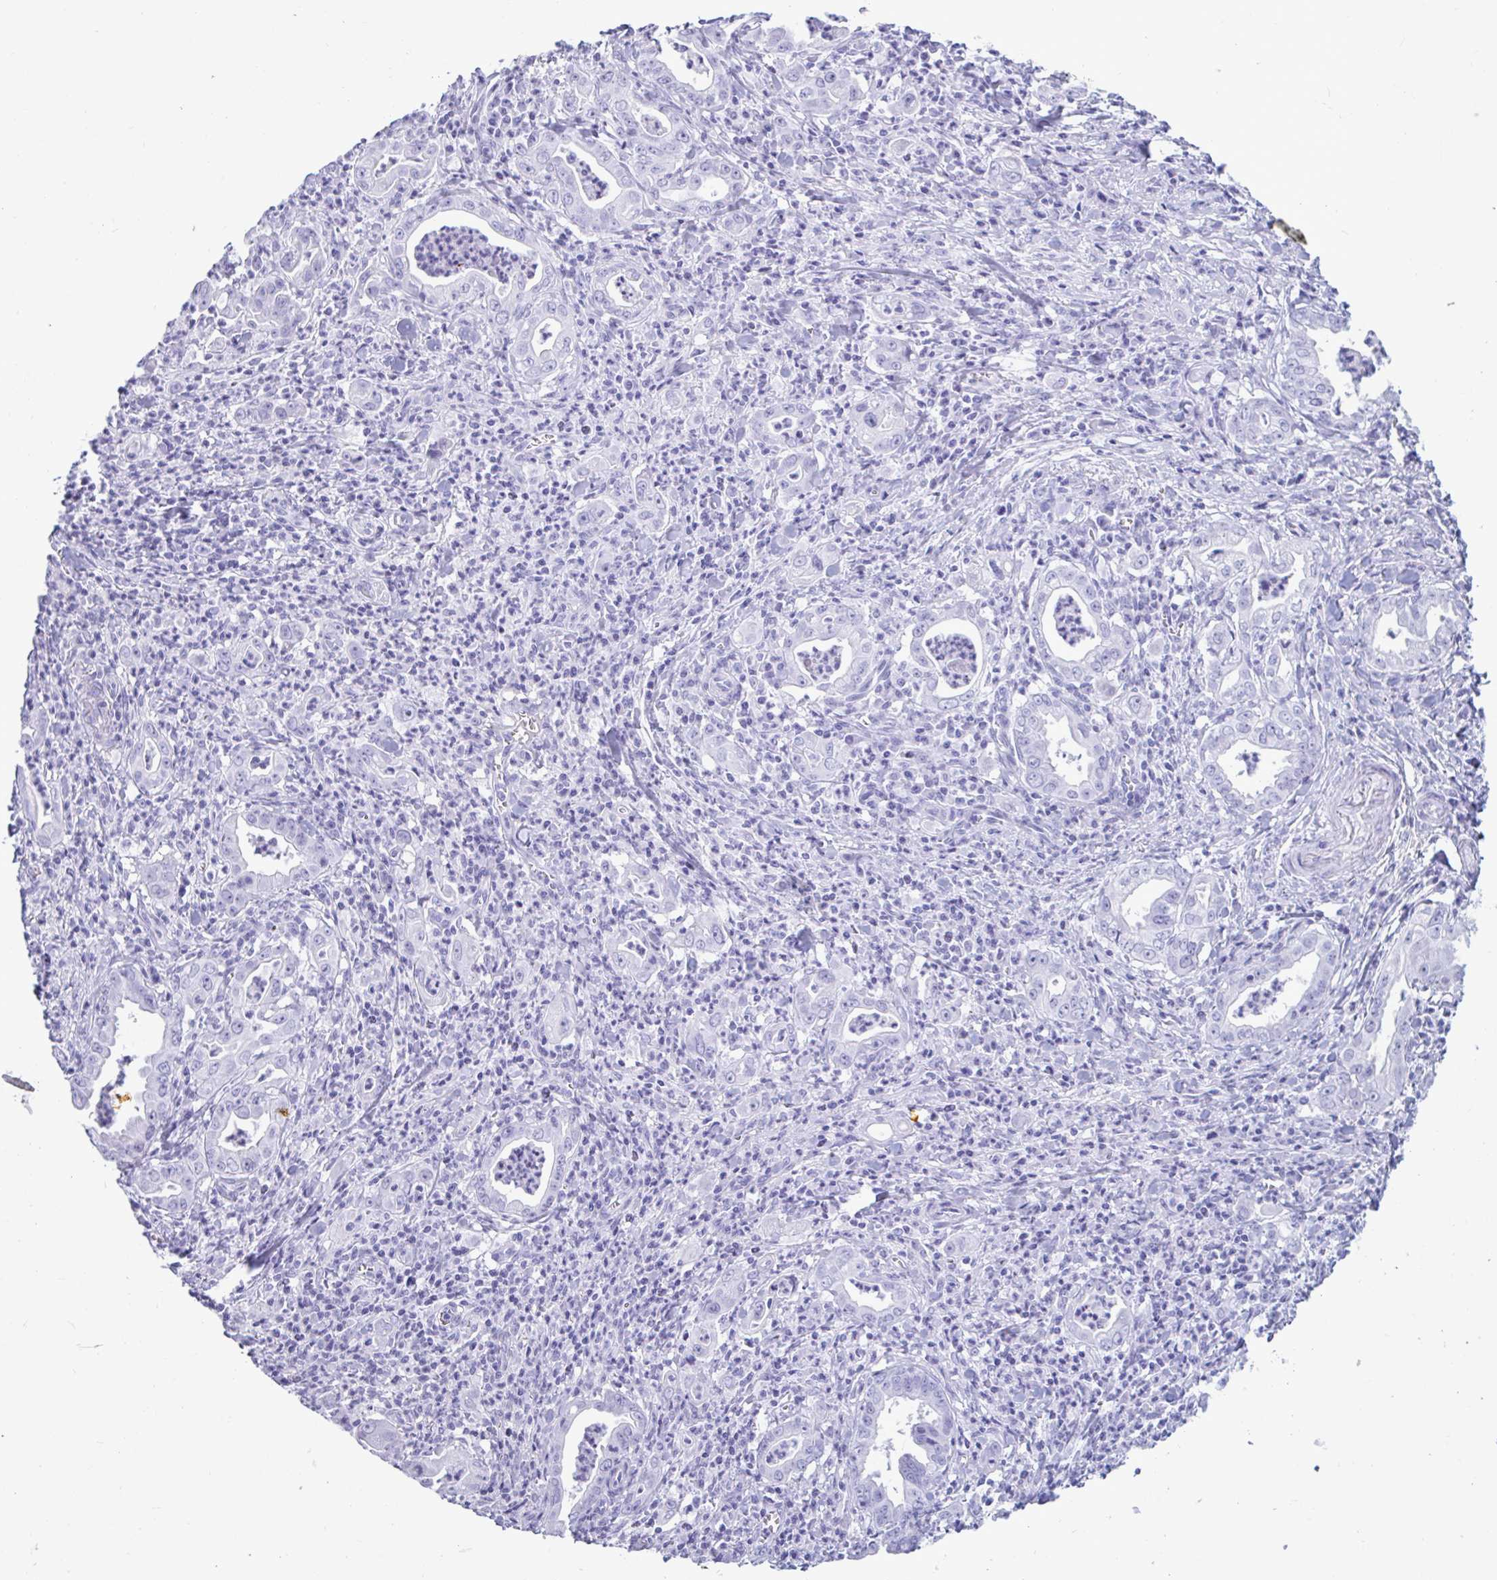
{"staining": {"intensity": "negative", "quantity": "none", "location": "none"}, "tissue": "stomach cancer", "cell_type": "Tumor cells", "image_type": "cancer", "snomed": [{"axis": "morphology", "description": "Adenocarcinoma, NOS"}, {"axis": "topography", "description": "Stomach, upper"}], "caption": "Immunohistochemistry (IHC) image of neoplastic tissue: human stomach cancer (adenocarcinoma) stained with DAB (3,3'-diaminobenzidine) demonstrates no significant protein positivity in tumor cells.", "gene": "MRGPRG", "patient": {"sex": "female", "age": 79}}